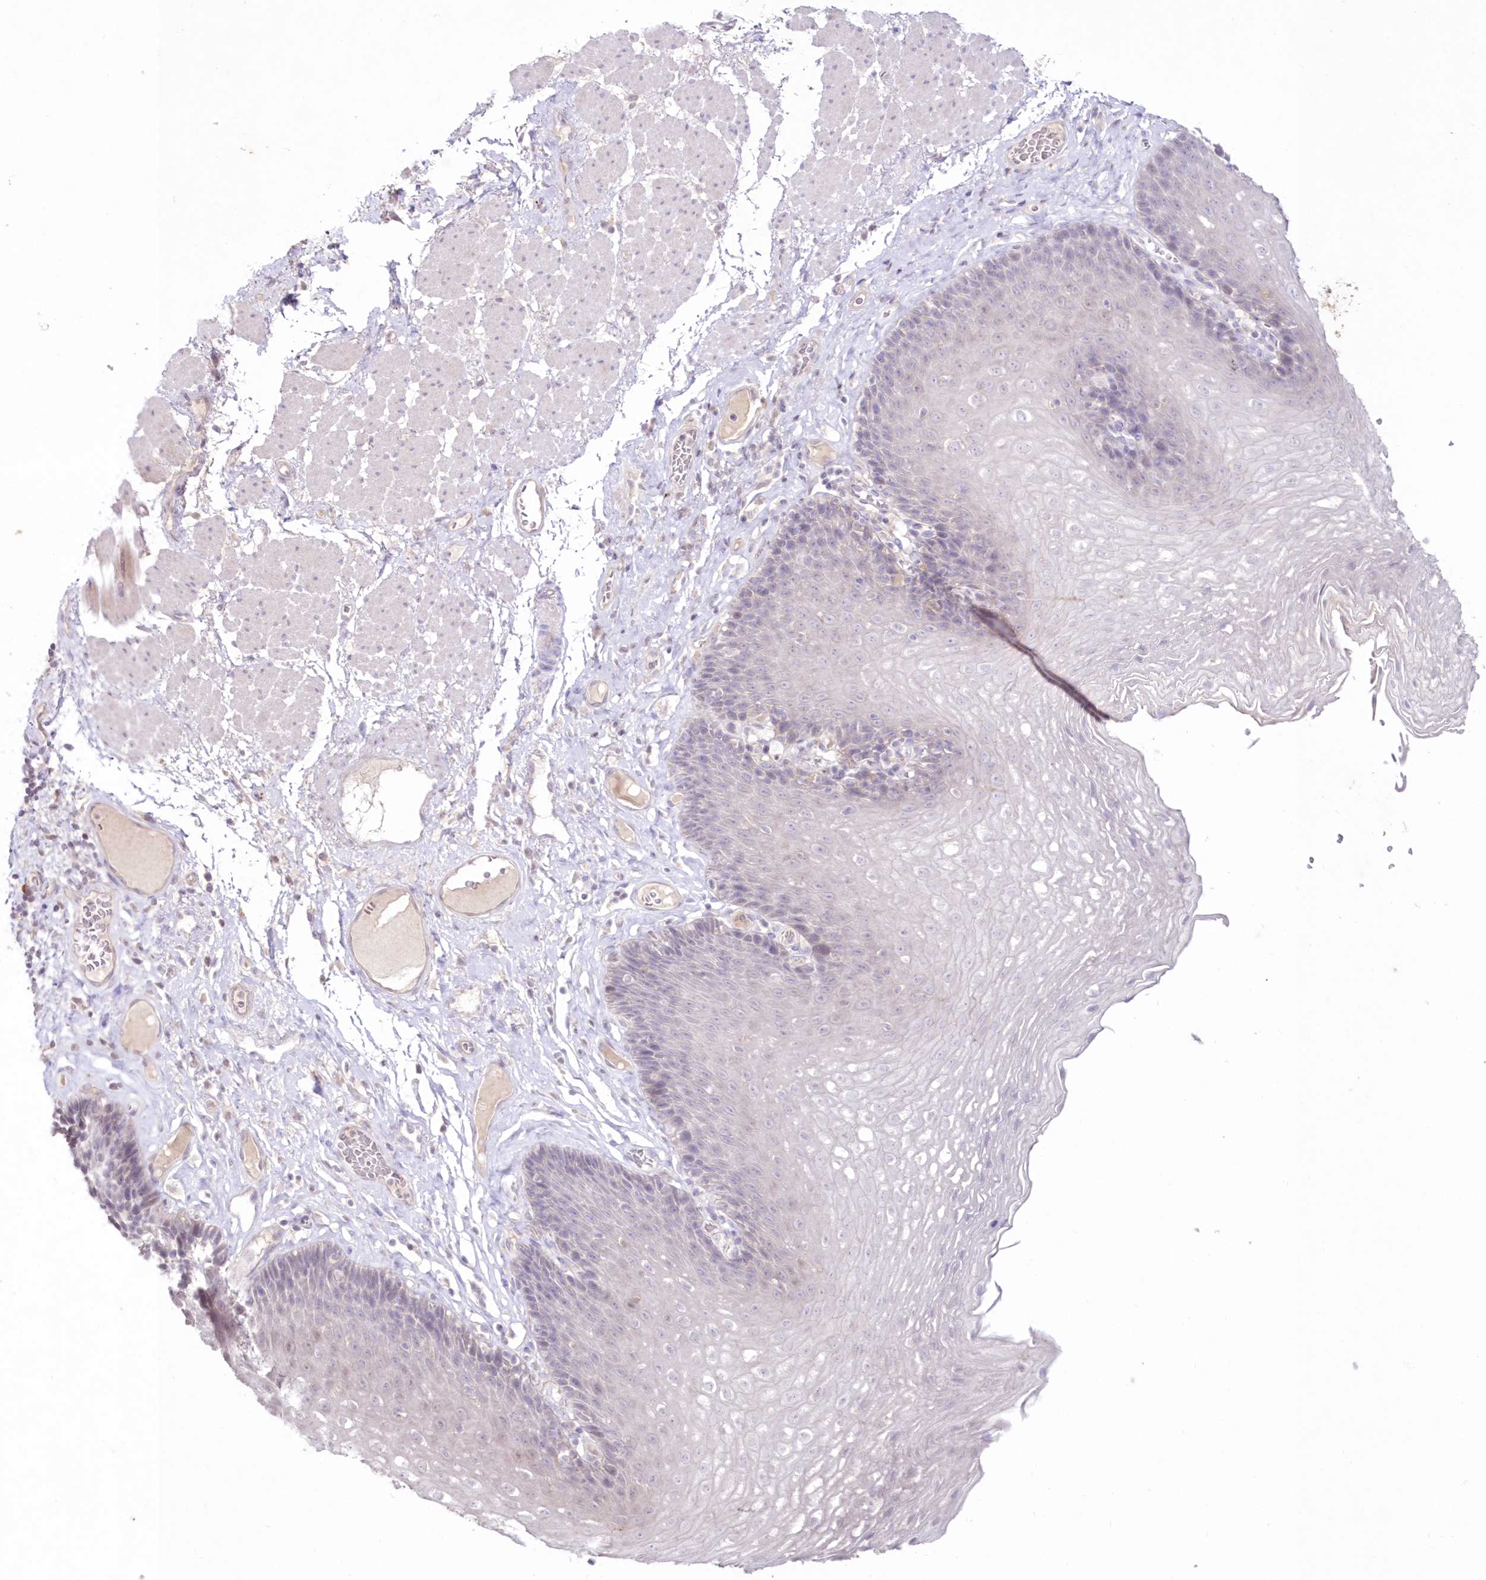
{"staining": {"intensity": "negative", "quantity": "none", "location": "none"}, "tissue": "esophagus", "cell_type": "Squamous epithelial cells", "image_type": "normal", "snomed": [{"axis": "morphology", "description": "Normal tissue, NOS"}, {"axis": "topography", "description": "Esophagus"}], "caption": "DAB immunohistochemical staining of benign human esophagus exhibits no significant staining in squamous epithelial cells.", "gene": "NEU4", "patient": {"sex": "female", "age": 66}}